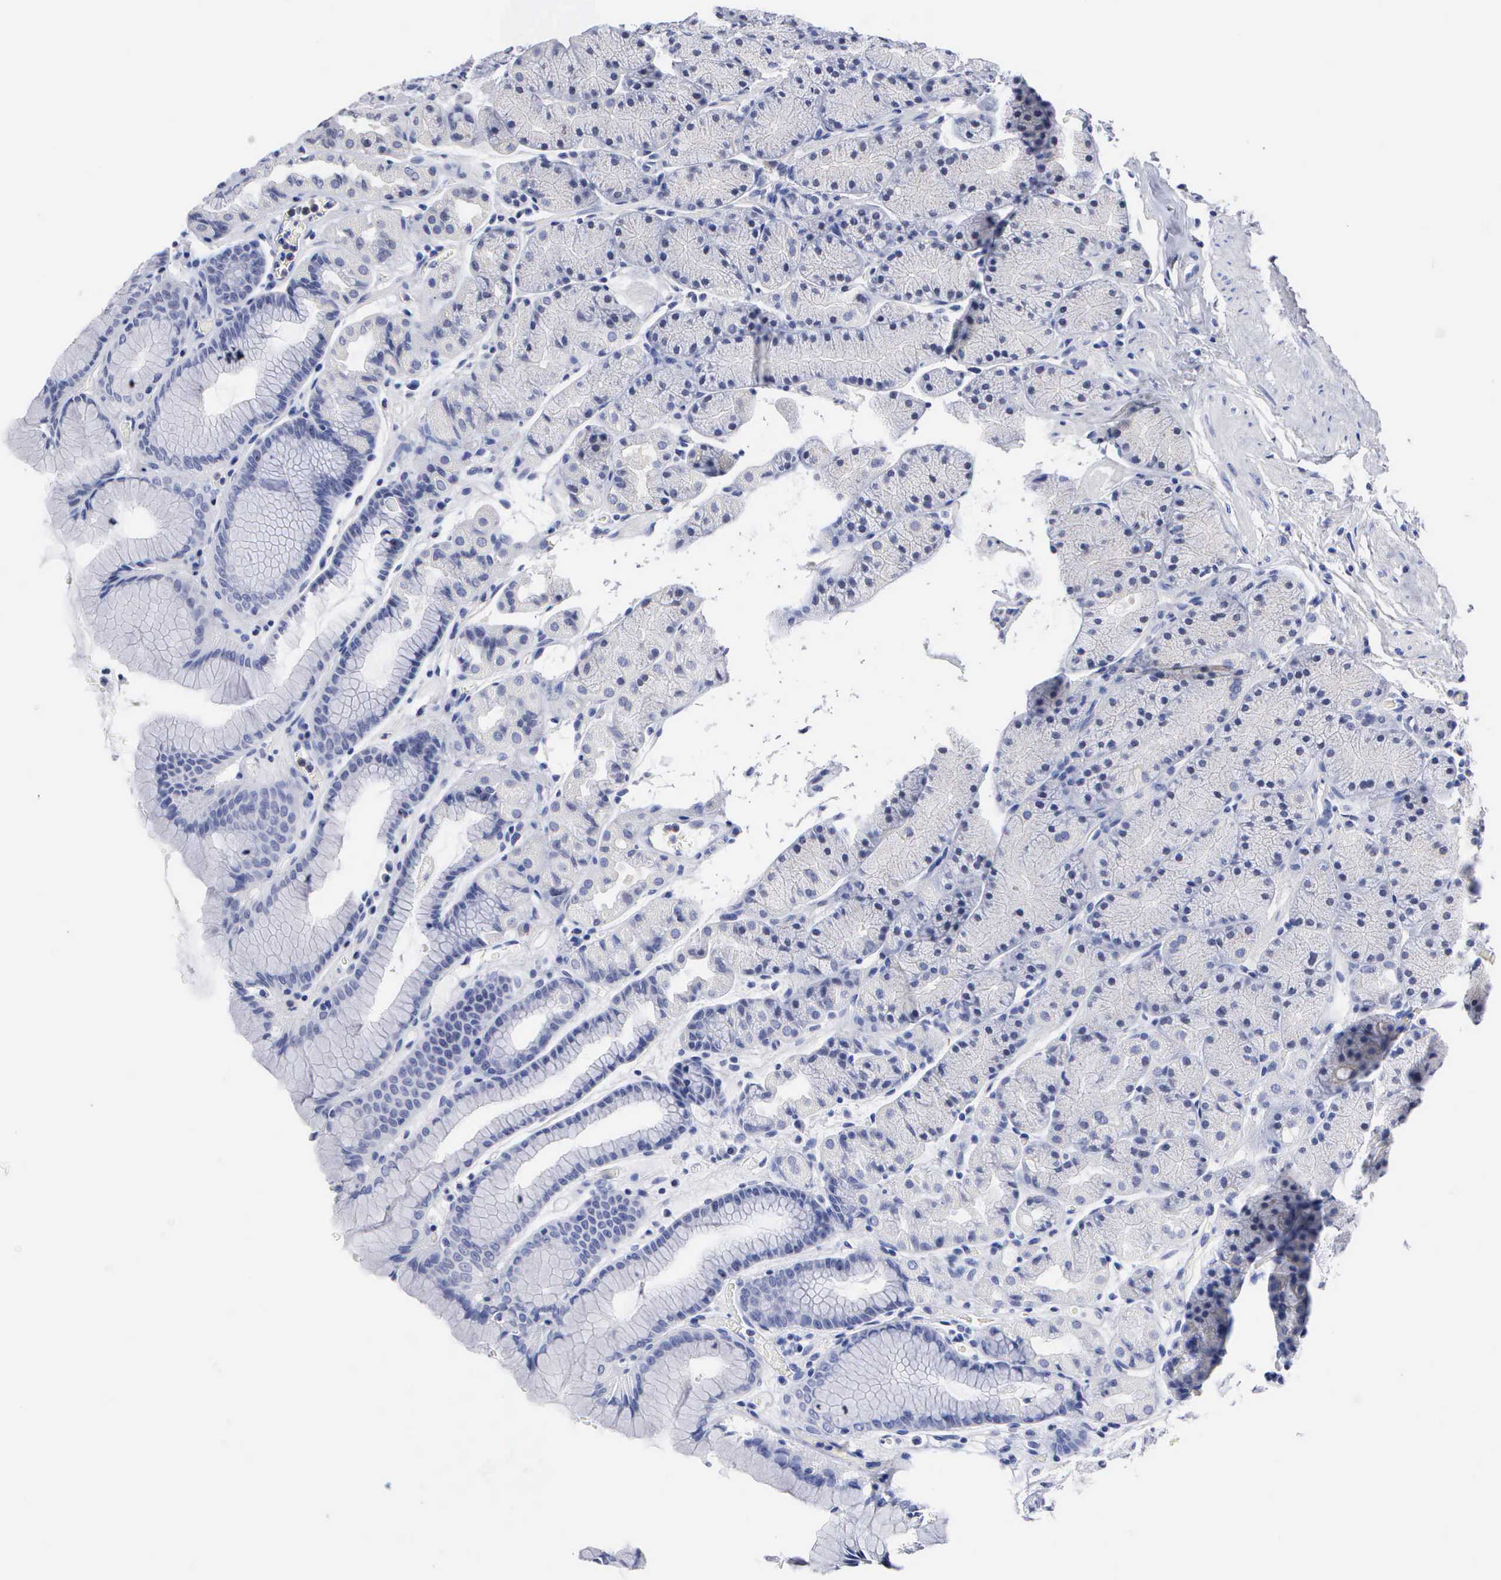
{"staining": {"intensity": "weak", "quantity": "<25%", "location": "nuclear"}, "tissue": "stomach", "cell_type": "Glandular cells", "image_type": "normal", "snomed": [{"axis": "morphology", "description": "Normal tissue, NOS"}, {"axis": "topography", "description": "Stomach, upper"}], "caption": "Immunohistochemical staining of unremarkable human stomach displays no significant expression in glandular cells. (Brightfield microscopy of DAB immunohistochemistry (IHC) at high magnification).", "gene": "KDM6A", "patient": {"sex": "male", "age": 72}}